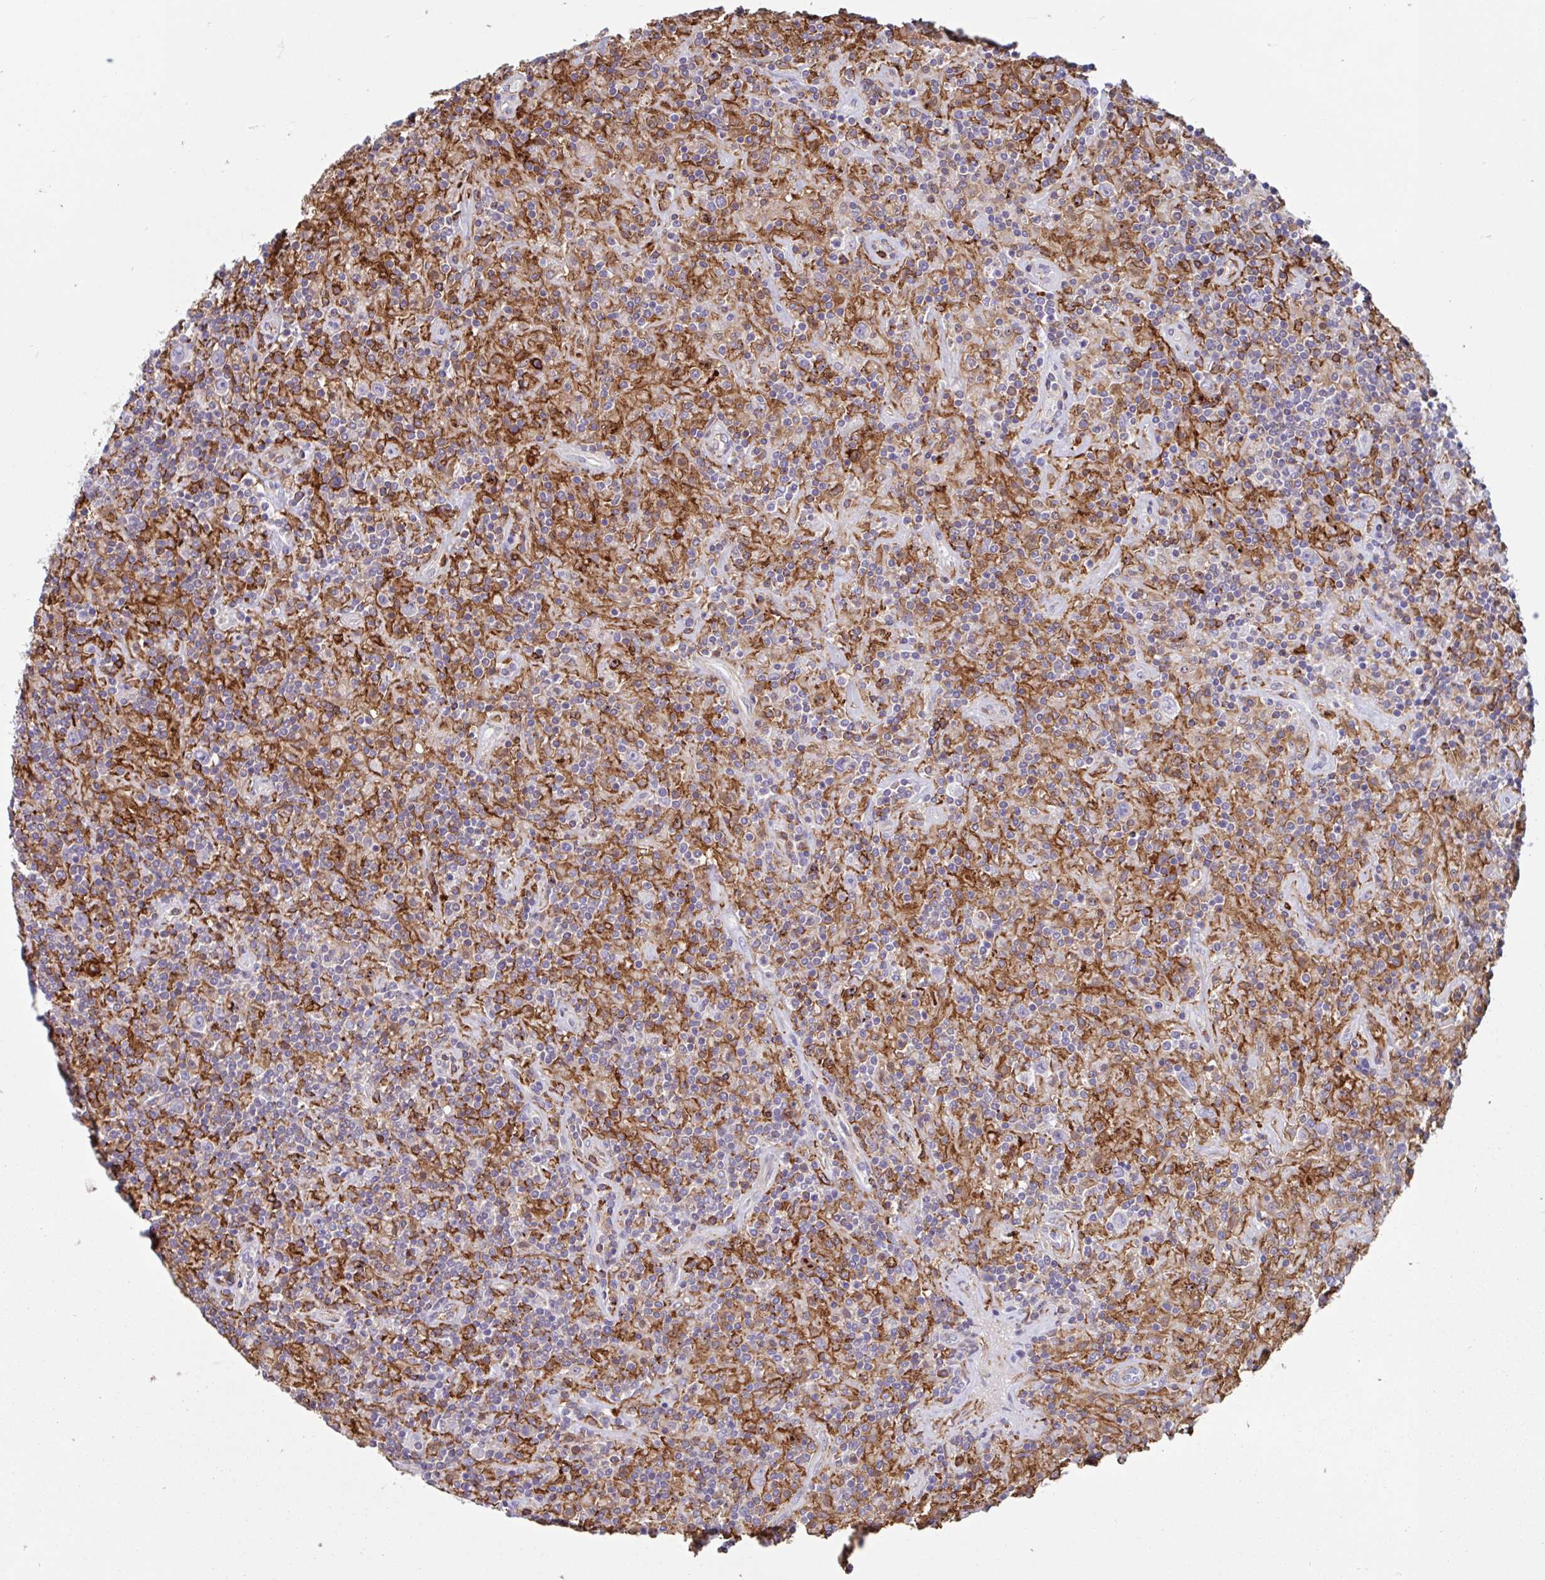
{"staining": {"intensity": "negative", "quantity": "none", "location": "none"}, "tissue": "lymphoma", "cell_type": "Tumor cells", "image_type": "cancer", "snomed": [{"axis": "morphology", "description": "Hodgkin's disease, NOS"}, {"axis": "topography", "description": "Lymph node"}], "caption": "This is an immunohistochemistry photomicrograph of lymphoma. There is no expression in tumor cells.", "gene": "EFHD1", "patient": {"sex": "male", "age": 70}}